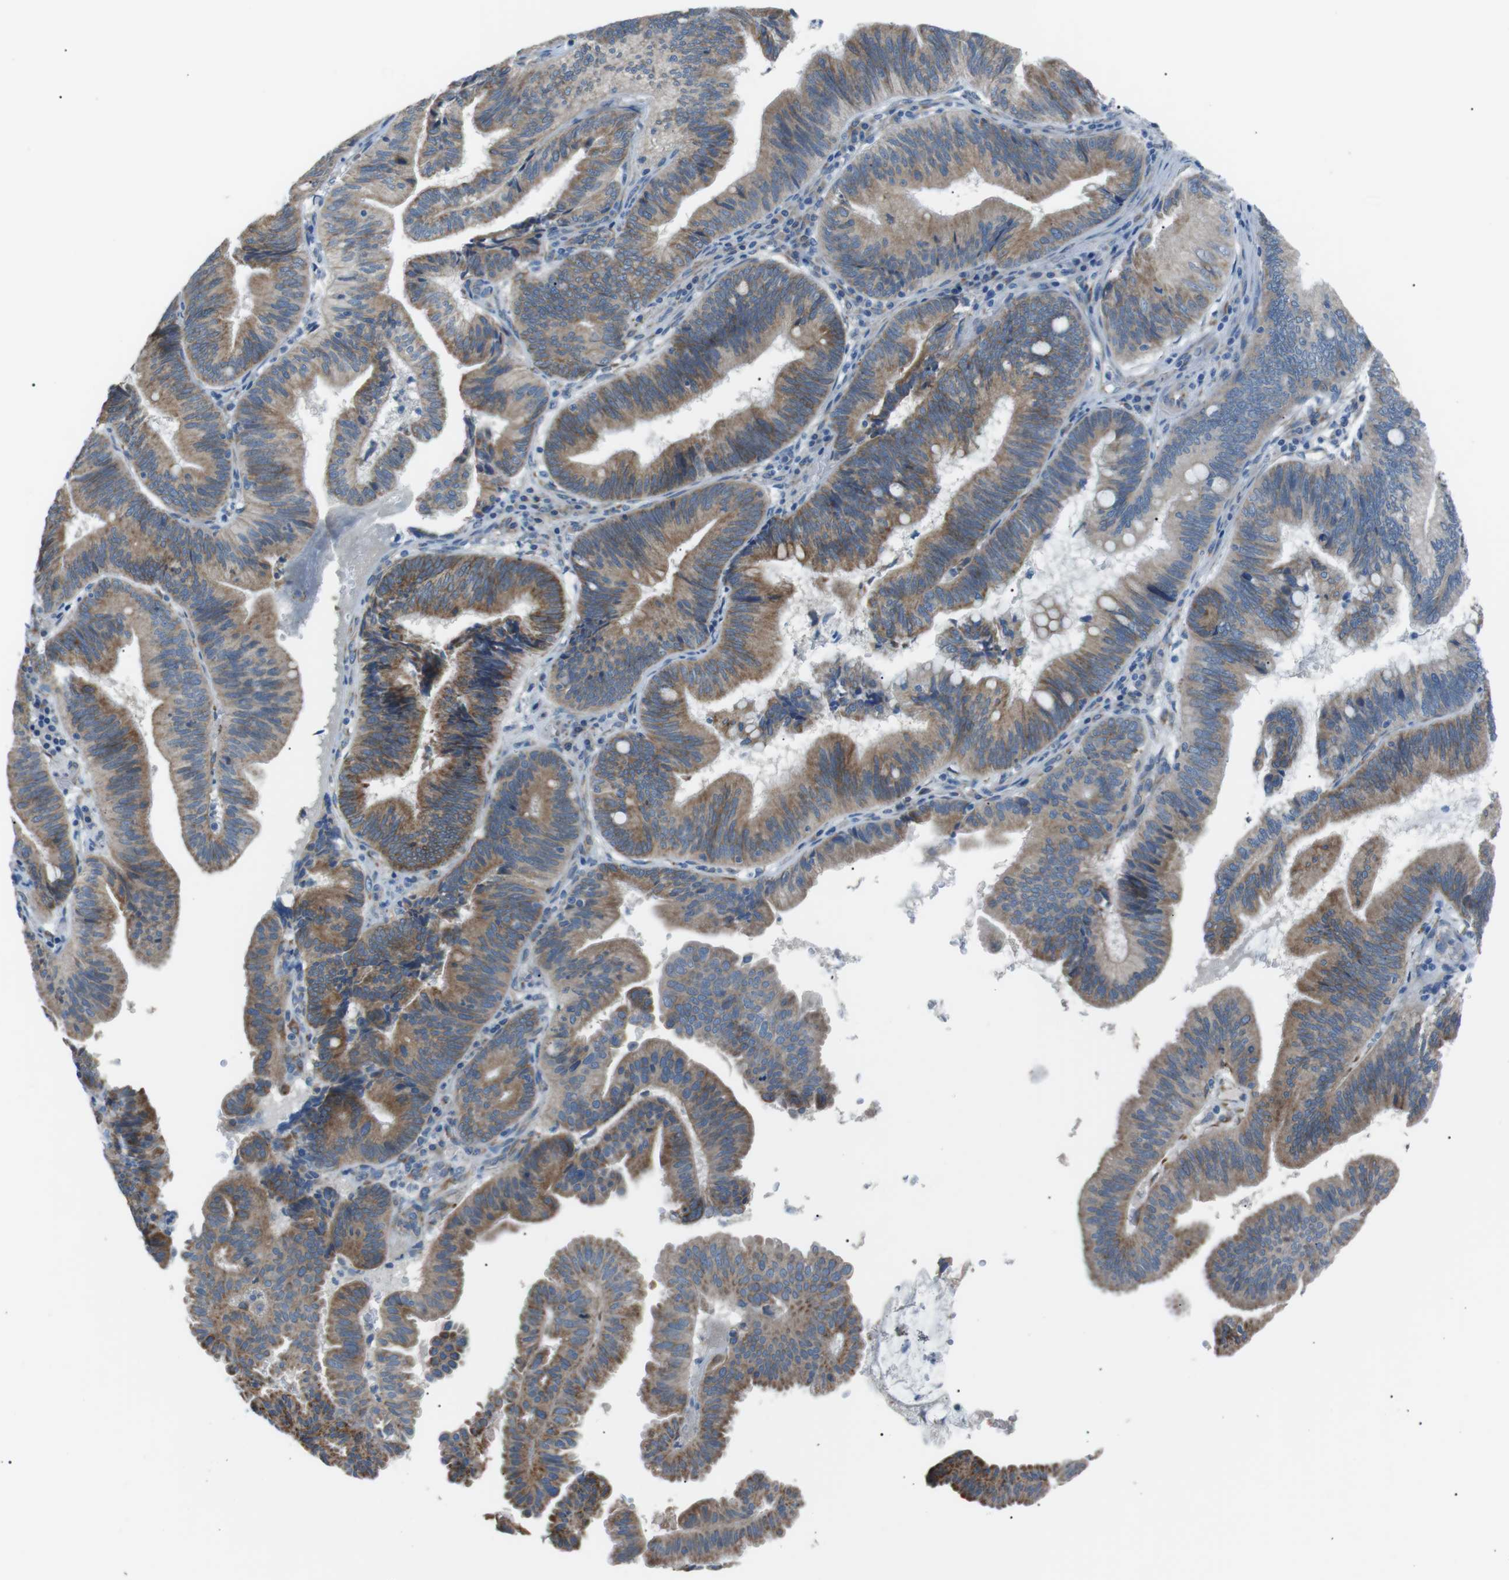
{"staining": {"intensity": "moderate", "quantity": ">75%", "location": "cytoplasmic/membranous"}, "tissue": "pancreatic cancer", "cell_type": "Tumor cells", "image_type": "cancer", "snomed": [{"axis": "morphology", "description": "Adenocarcinoma, NOS"}, {"axis": "topography", "description": "Pancreas"}], "caption": "The image displays immunohistochemical staining of adenocarcinoma (pancreatic). There is moderate cytoplasmic/membranous positivity is present in about >75% of tumor cells.", "gene": "MTARC2", "patient": {"sex": "male", "age": 82}}